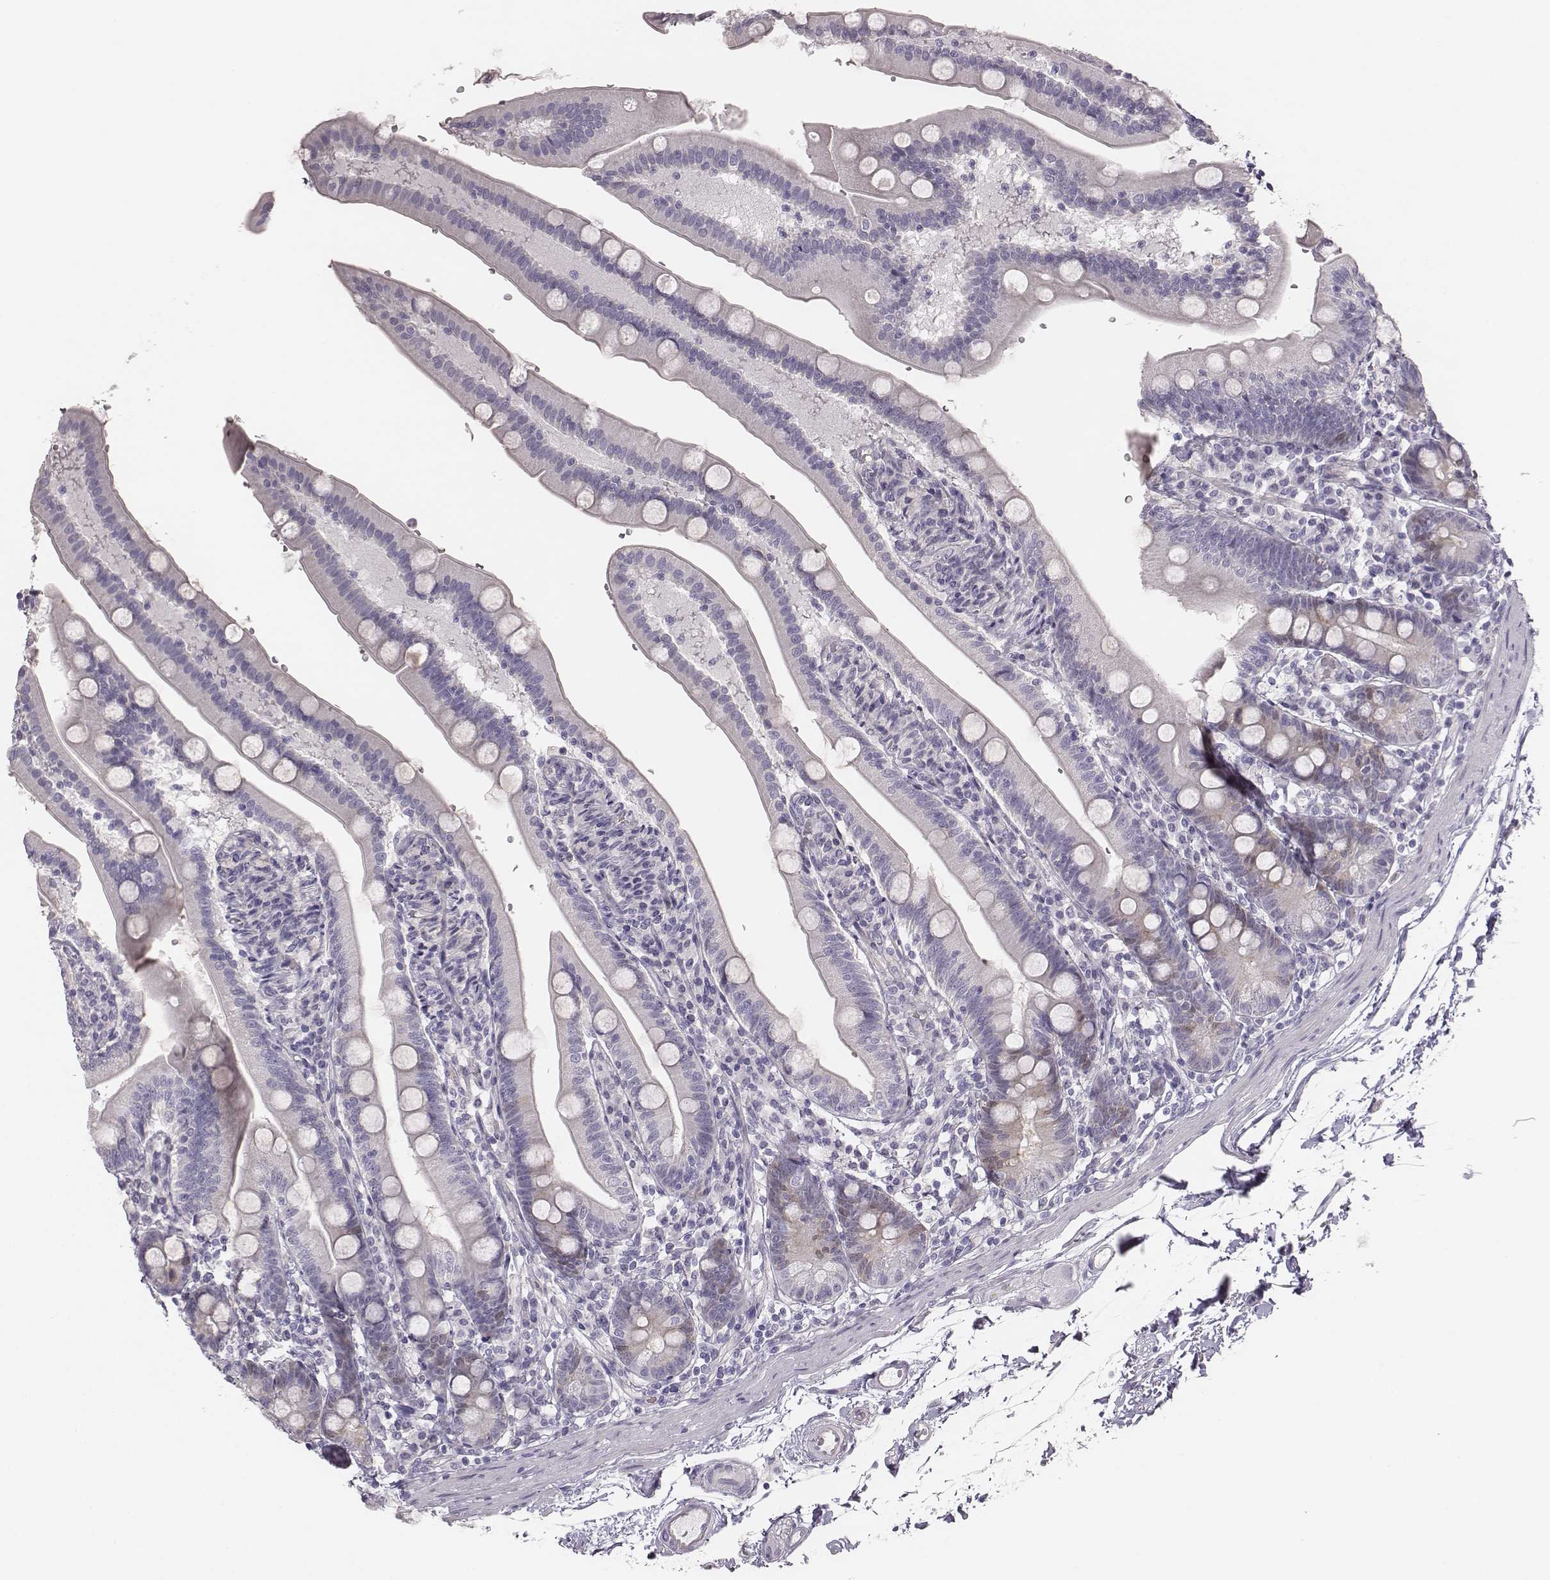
{"staining": {"intensity": "negative", "quantity": "none", "location": "none"}, "tissue": "duodenum", "cell_type": "Glandular cells", "image_type": "normal", "snomed": [{"axis": "morphology", "description": "Normal tissue, NOS"}, {"axis": "topography", "description": "Duodenum"}], "caption": "IHC histopathology image of normal duodenum stained for a protein (brown), which reveals no positivity in glandular cells.", "gene": "PBK", "patient": {"sex": "female", "age": 67}}